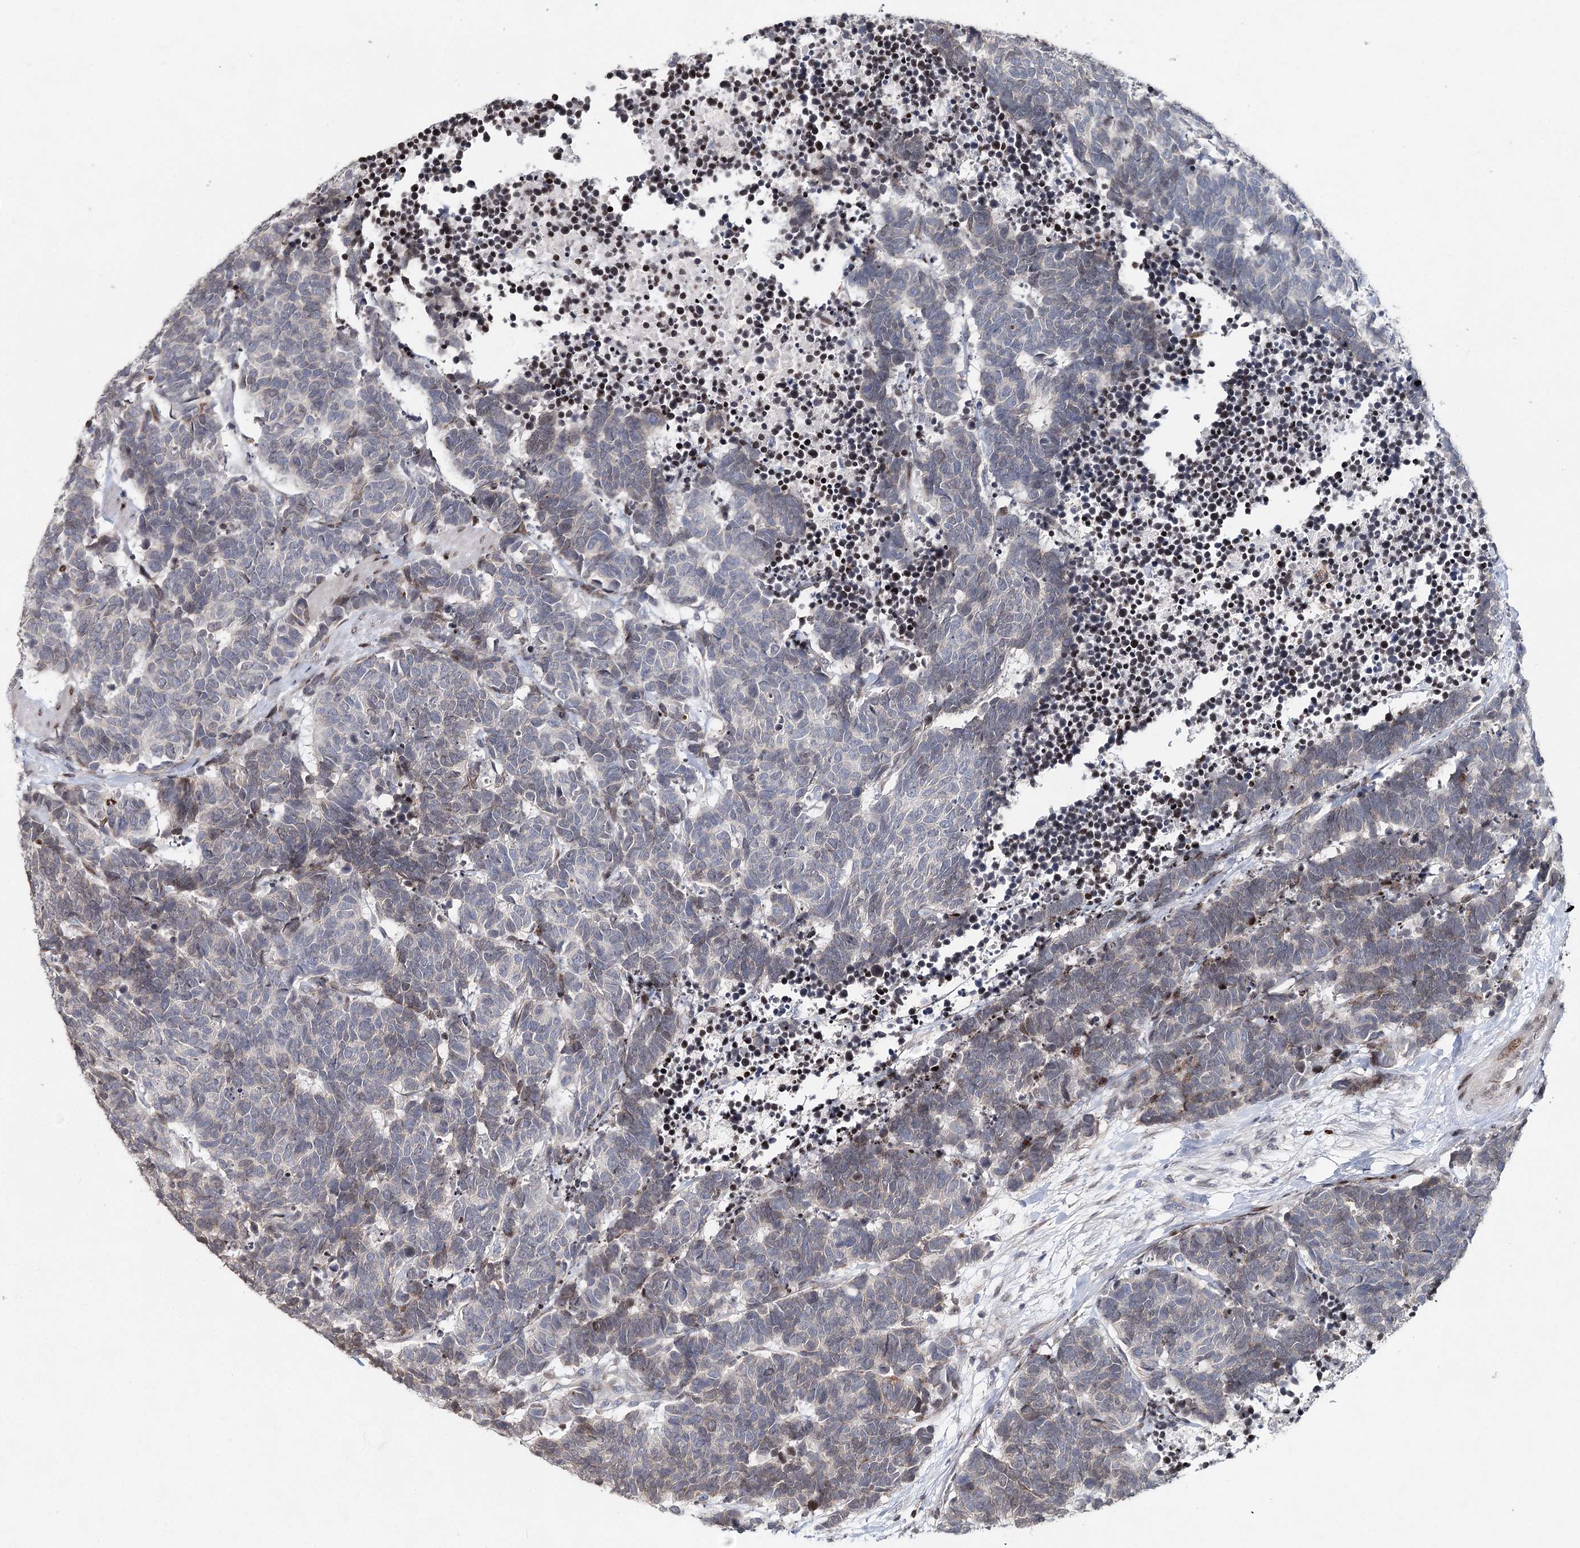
{"staining": {"intensity": "negative", "quantity": "none", "location": "none"}, "tissue": "carcinoid", "cell_type": "Tumor cells", "image_type": "cancer", "snomed": [{"axis": "morphology", "description": "Carcinoma, NOS"}, {"axis": "morphology", "description": "Carcinoid, malignant, NOS"}, {"axis": "topography", "description": "Urinary bladder"}], "caption": "Immunohistochemical staining of carcinoma demonstrates no significant staining in tumor cells.", "gene": "FRMD4A", "patient": {"sex": "male", "age": 57}}